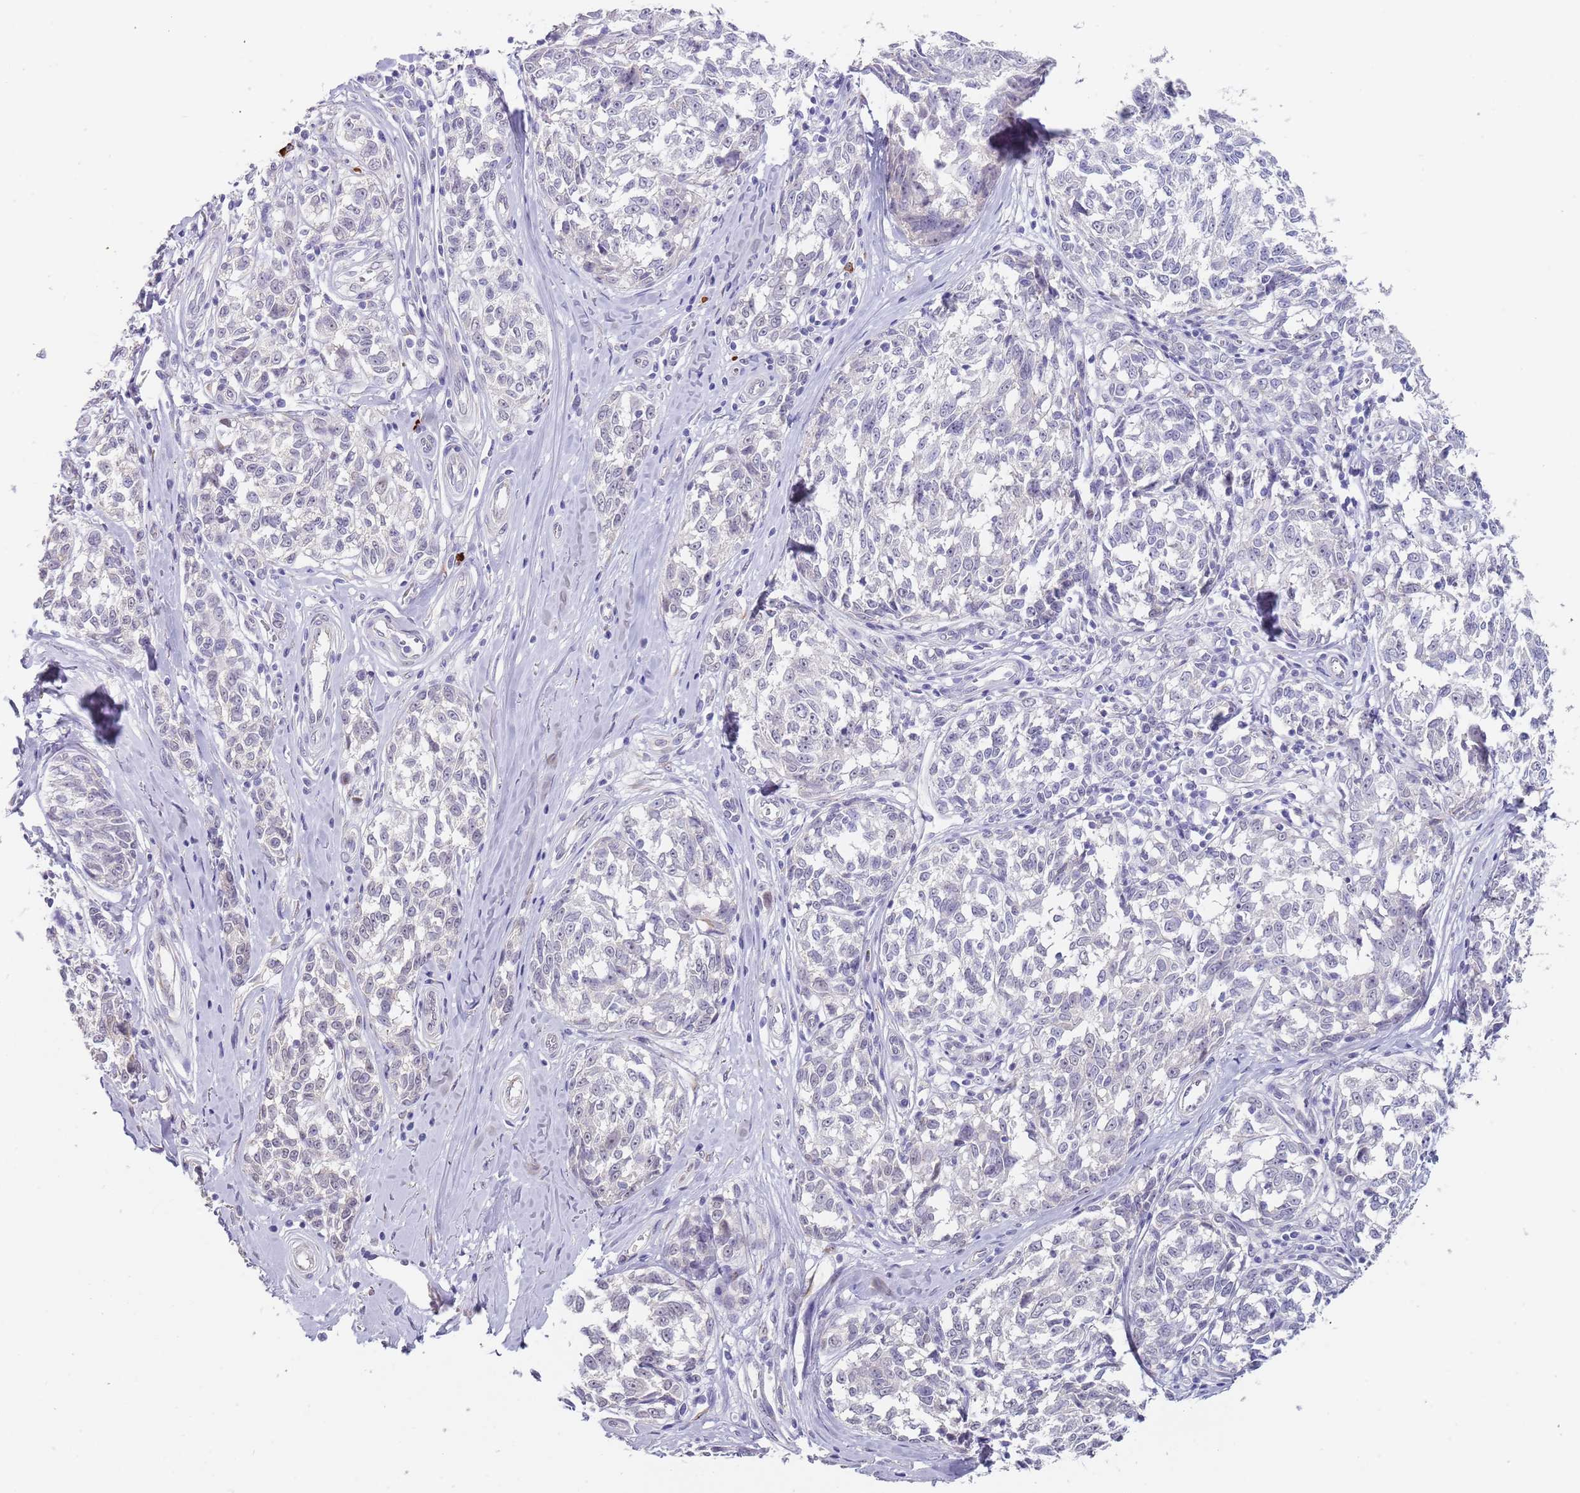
{"staining": {"intensity": "negative", "quantity": "none", "location": "none"}, "tissue": "melanoma", "cell_type": "Tumor cells", "image_type": "cancer", "snomed": [{"axis": "morphology", "description": "Normal tissue, NOS"}, {"axis": "morphology", "description": "Malignant melanoma, NOS"}, {"axis": "topography", "description": "Skin"}], "caption": "Immunohistochemistry (IHC) of malignant melanoma displays no positivity in tumor cells. (DAB (3,3'-diaminobenzidine) immunohistochemistry visualized using brightfield microscopy, high magnification).", "gene": "TNRC6C", "patient": {"sex": "female", "age": 64}}